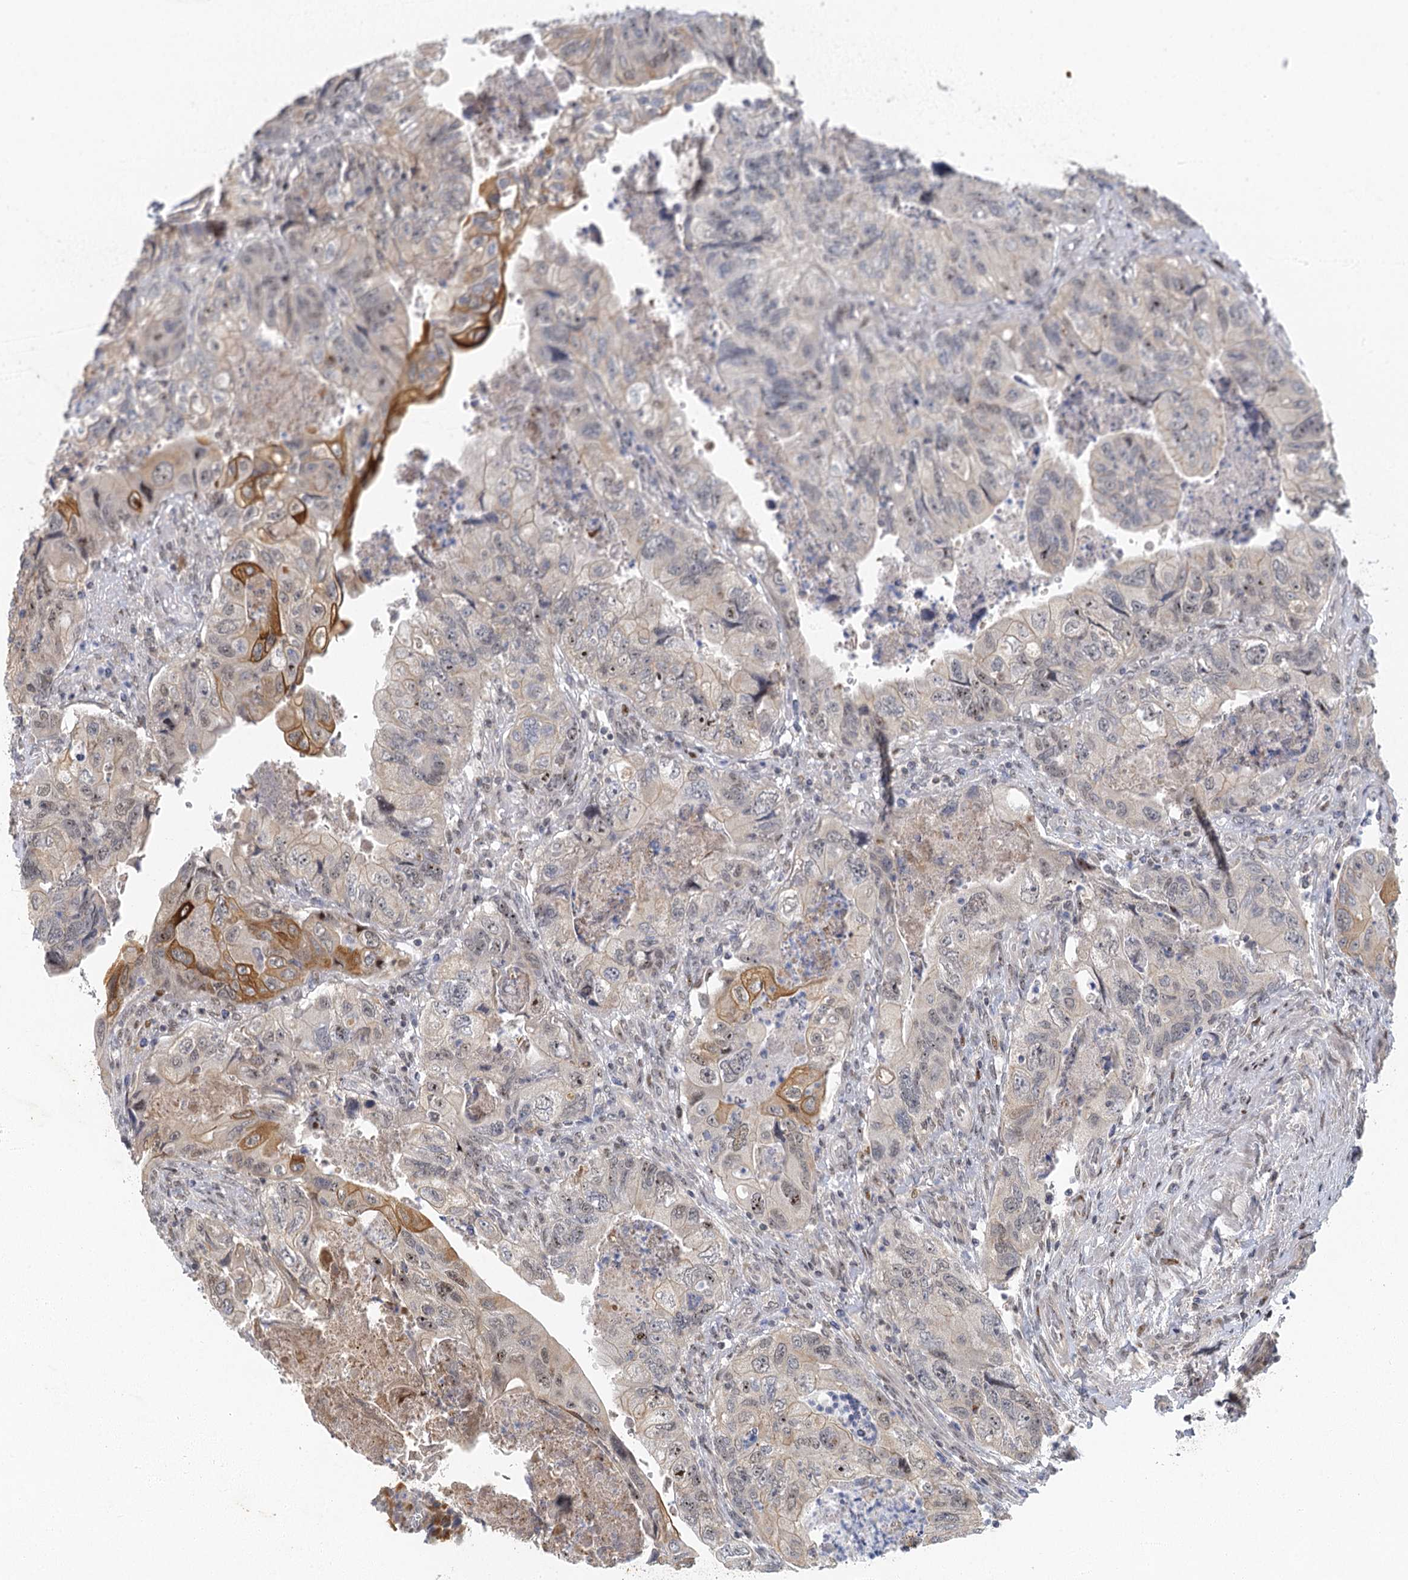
{"staining": {"intensity": "moderate", "quantity": "<25%", "location": "cytoplasmic/membranous"}, "tissue": "colorectal cancer", "cell_type": "Tumor cells", "image_type": "cancer", "snomed": [{"axis": "morphology", "description": "Adenocarcinoma, NOS"}, {"axis": "topography", "description": "Rectum"}], "caption": "Immunohistochemical staining of colorectal adenocarcinoma shows low levels of moderate cytoplasmic/membranous protein staining in about <25% of tumor cells.", "gene": "IL11RA", "patient": {"sex": "male", "age": 63}}